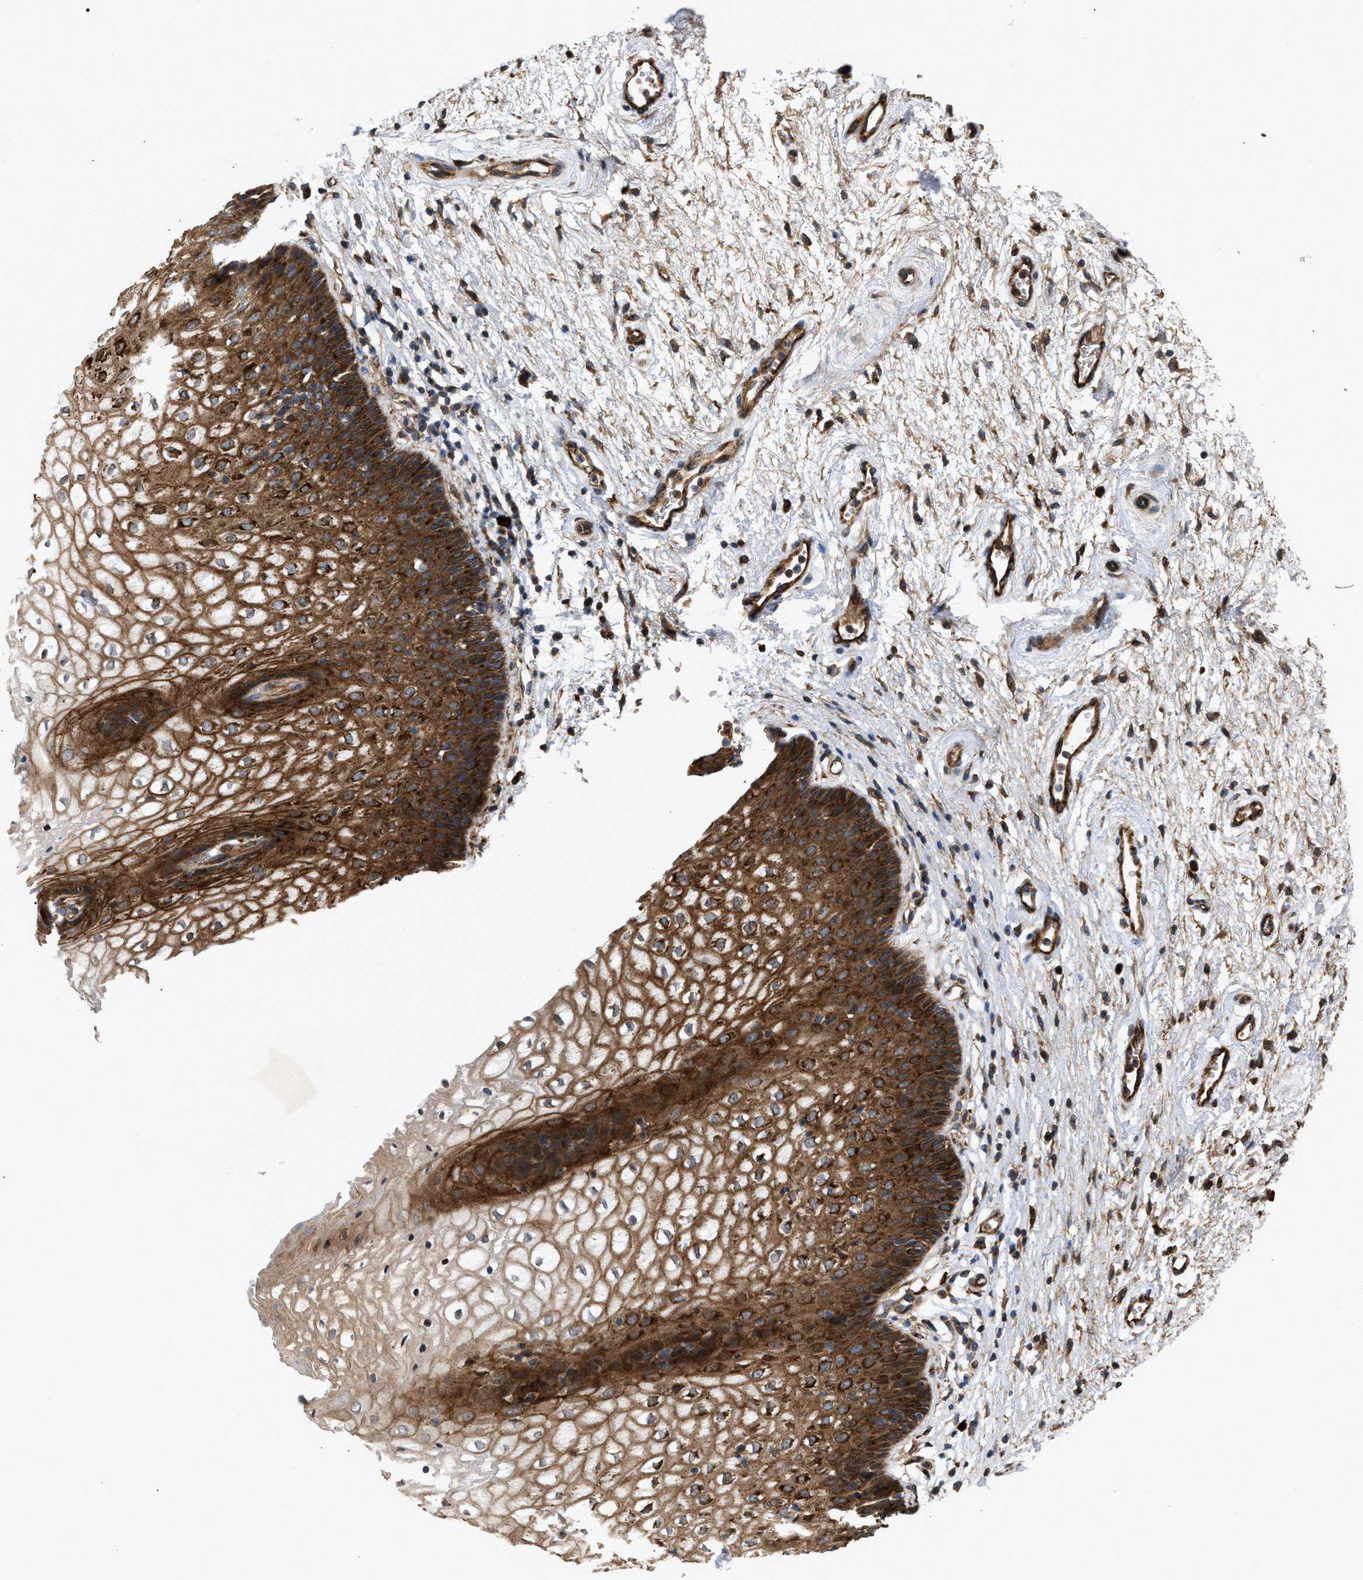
{"staining": {"intensity": "strong", "quantity": "25%-75%", "location": "cytoplasmic/membranous"}, "tissue": "vagina", "cell_type": "Squamous epithelial cells", "image_type": "normal", "snomed": [{"axis": "morphology", "description": "Normal tissue, NOS"}, {"axis": "topography", "description": "Vagina"}], "caption": "The histopathology image reveals staining of normal vagina, revealing strong cytoplasmic/membranous protein positivity (brown color) within squamous epithelial cells.", "gene": "GCC1", "patient": {"sex": "female", "age": 34}}